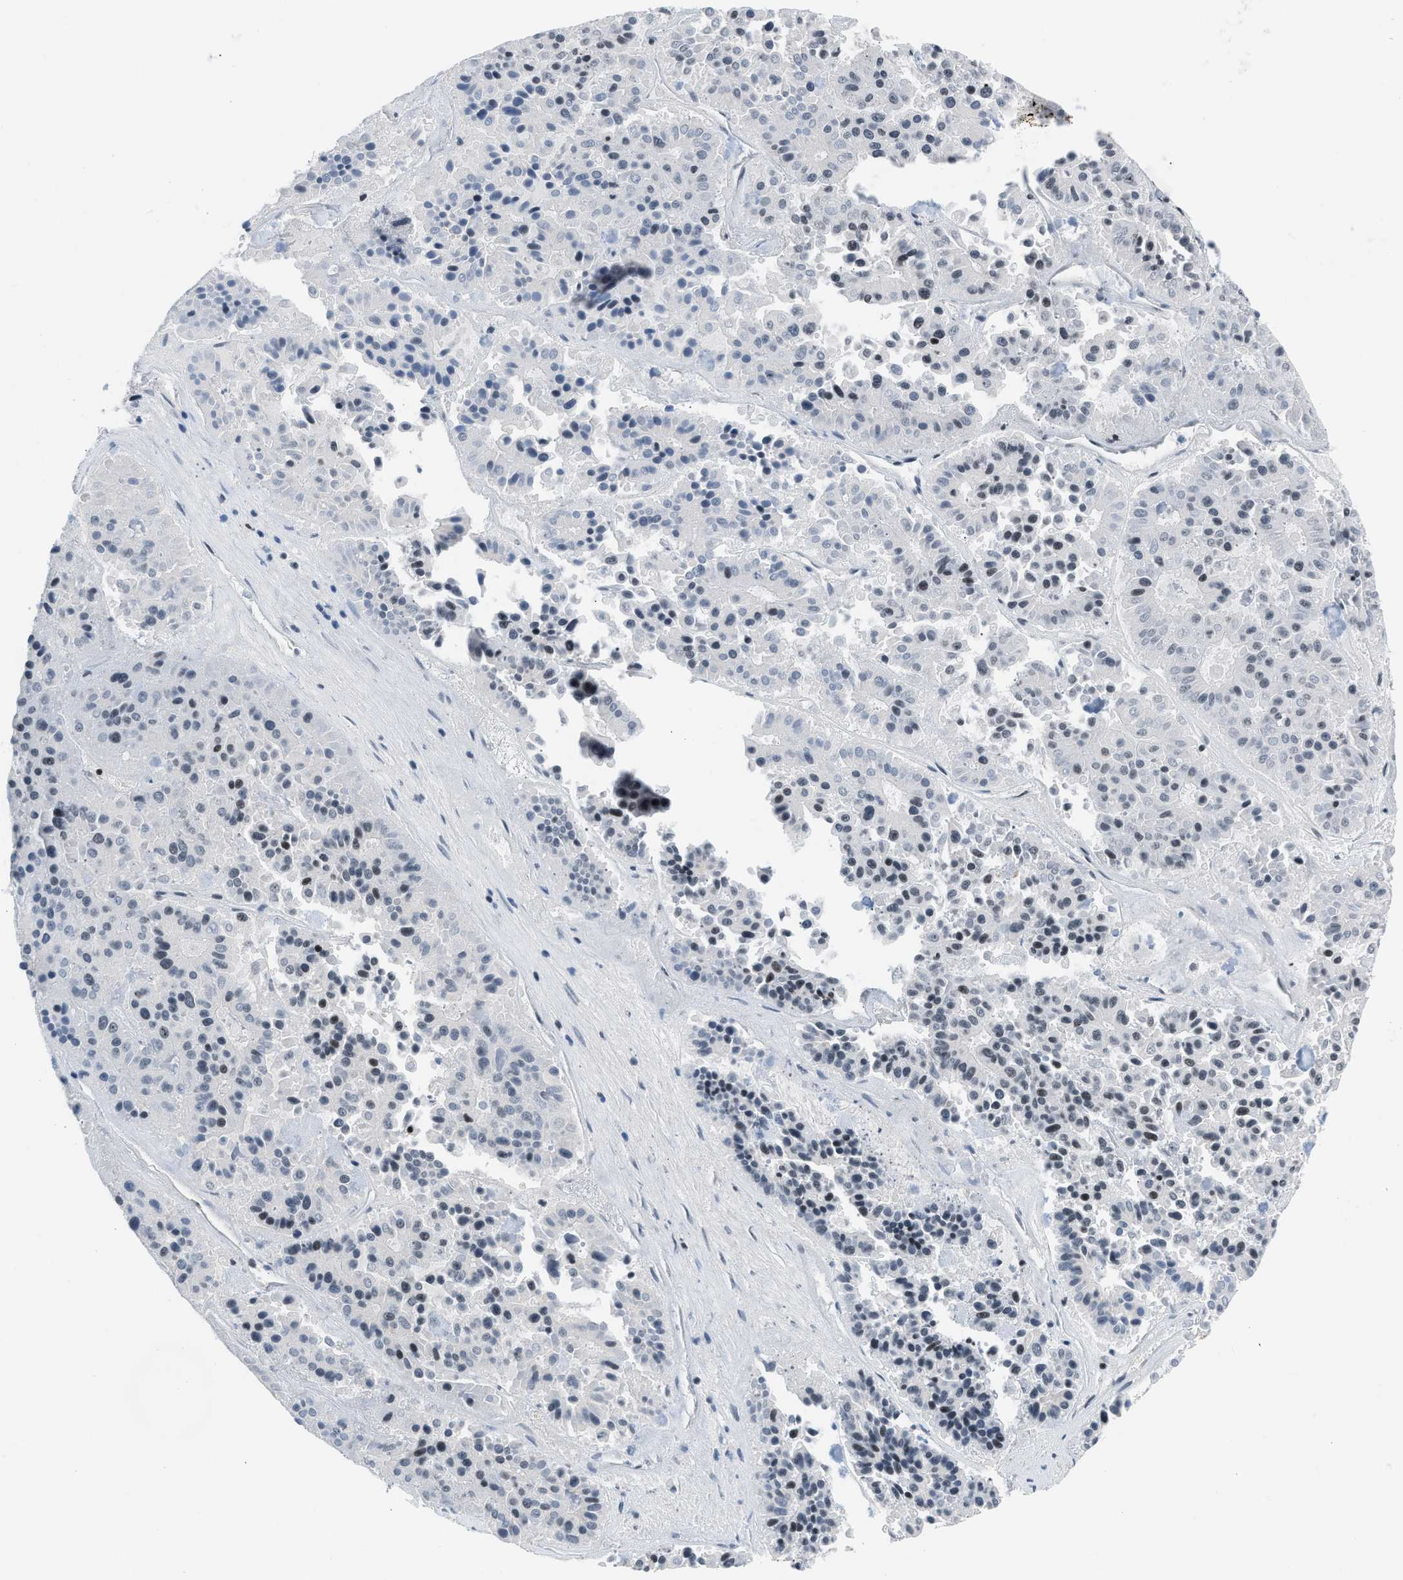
{"staining": {"intensity": "moderate", "quantity": "25%-75%", "location": "nuclear"}, "tissue": "pancreatic cancer", "cell_type": "Tumor cells", "image_type": "cancer", "snomed": [{"axis": "morphology", "description": "Adenocarcinoma, NOS"}, {"axis": "topography", "description": "Pancreas"}], "caption": "Human pancreatic adenocarcinoma stained with a brown dye shows moderate nuclear positive positivity in approximately 25%-75% of tumor cells.", "gene": "OLIG3", "patient": {"sex": "male", "age": 50}}